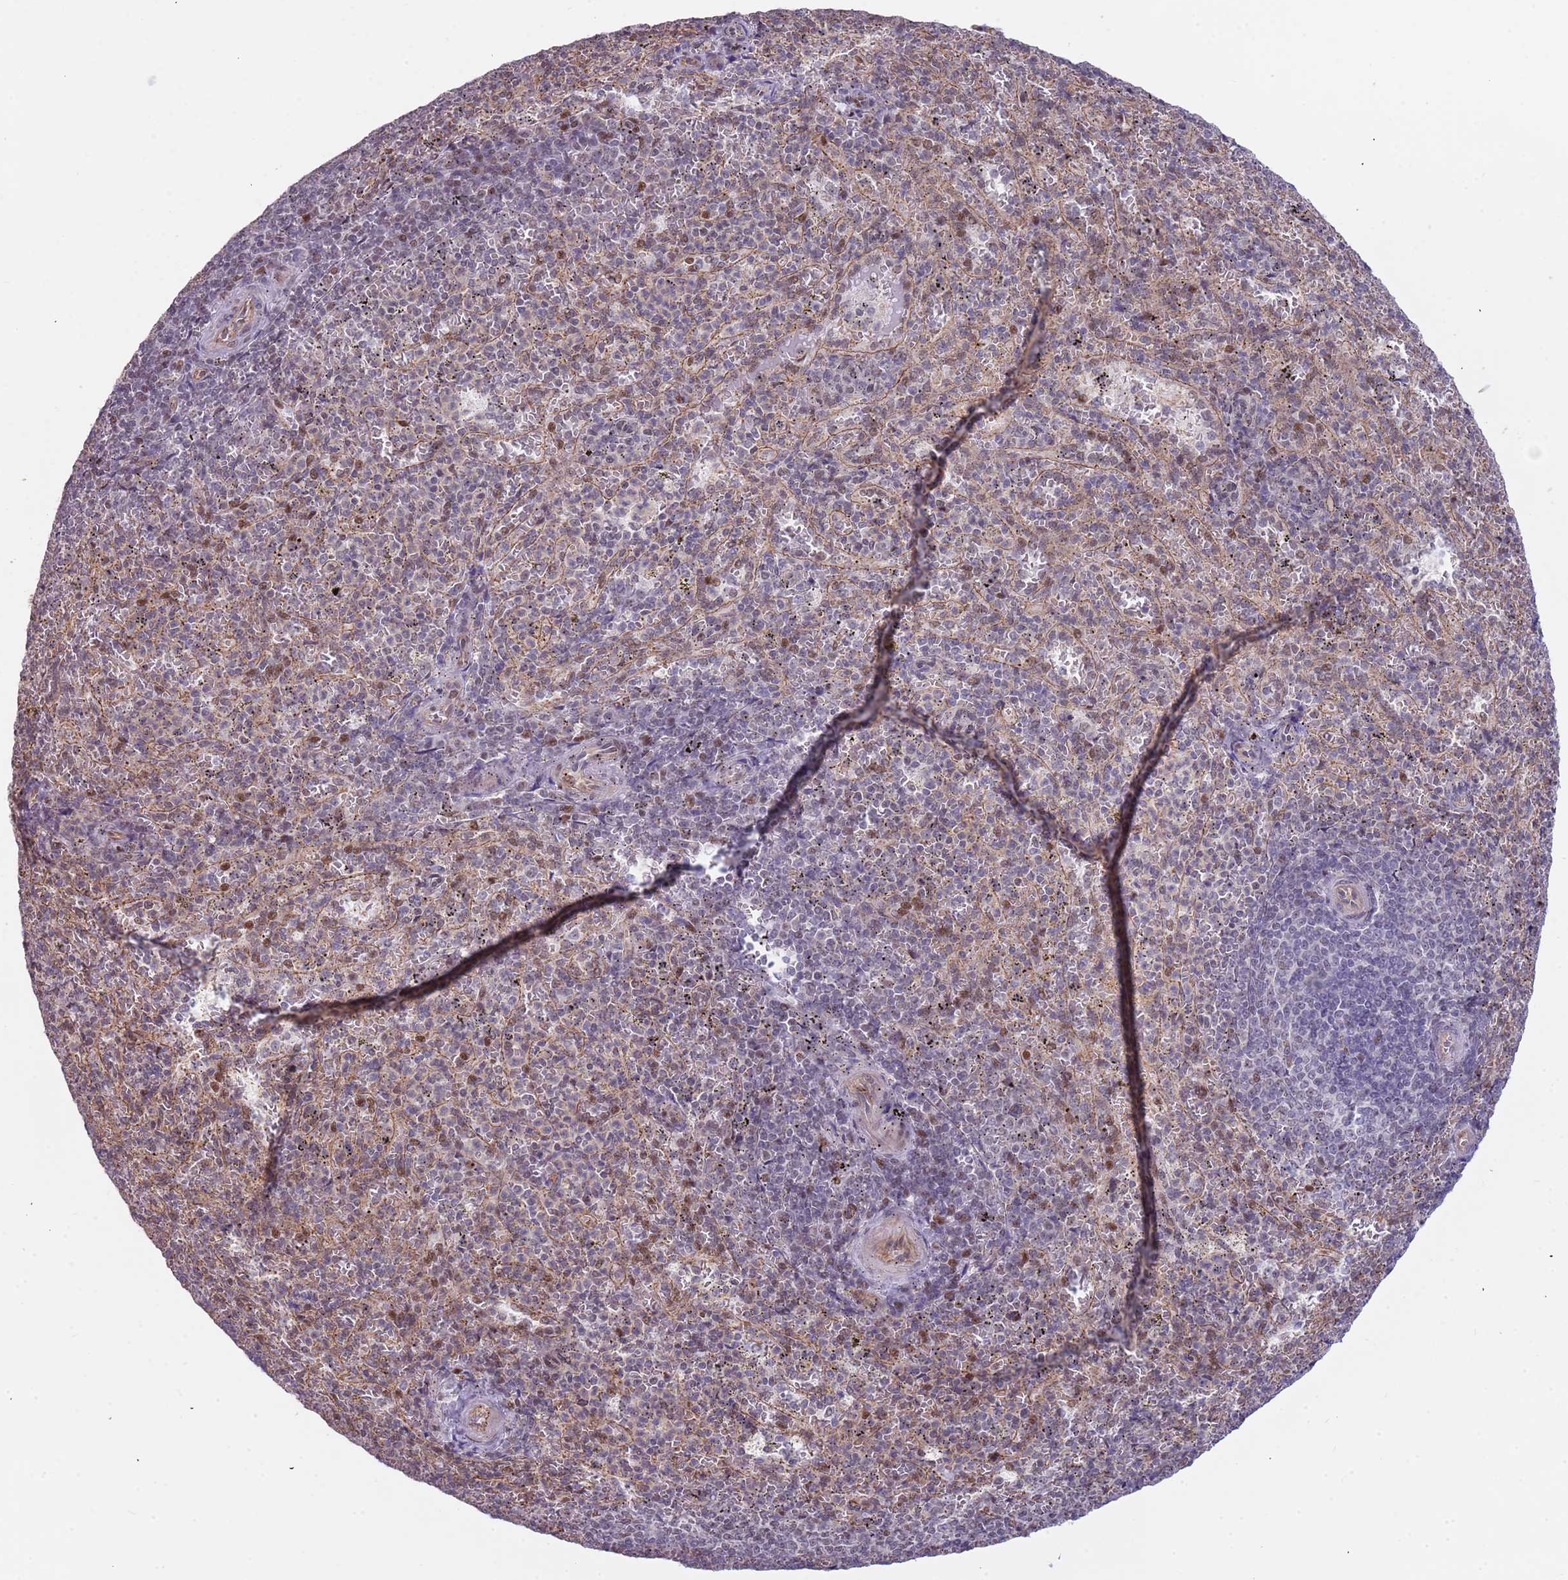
{"staining": {"intensity": "weak", "quantity": "<25%", "location": "nuclear"}, "tissue": "spleen", "cell_type": "Cells in red pulp", "image_type": "normal", "snomed": [{"axis": "morphology", "description": "Normal tissue, NOS"}, {"axis": "topography", "description": "Spleen"}], "caption": "DAB (3,3'-diaminobenzidine) immunohistochemical staining of unremarkable human spleen displays no significant expression in cells in red pulp.", "gene": "LRMDA", "patient": {"sex": "female", "age": 21}}